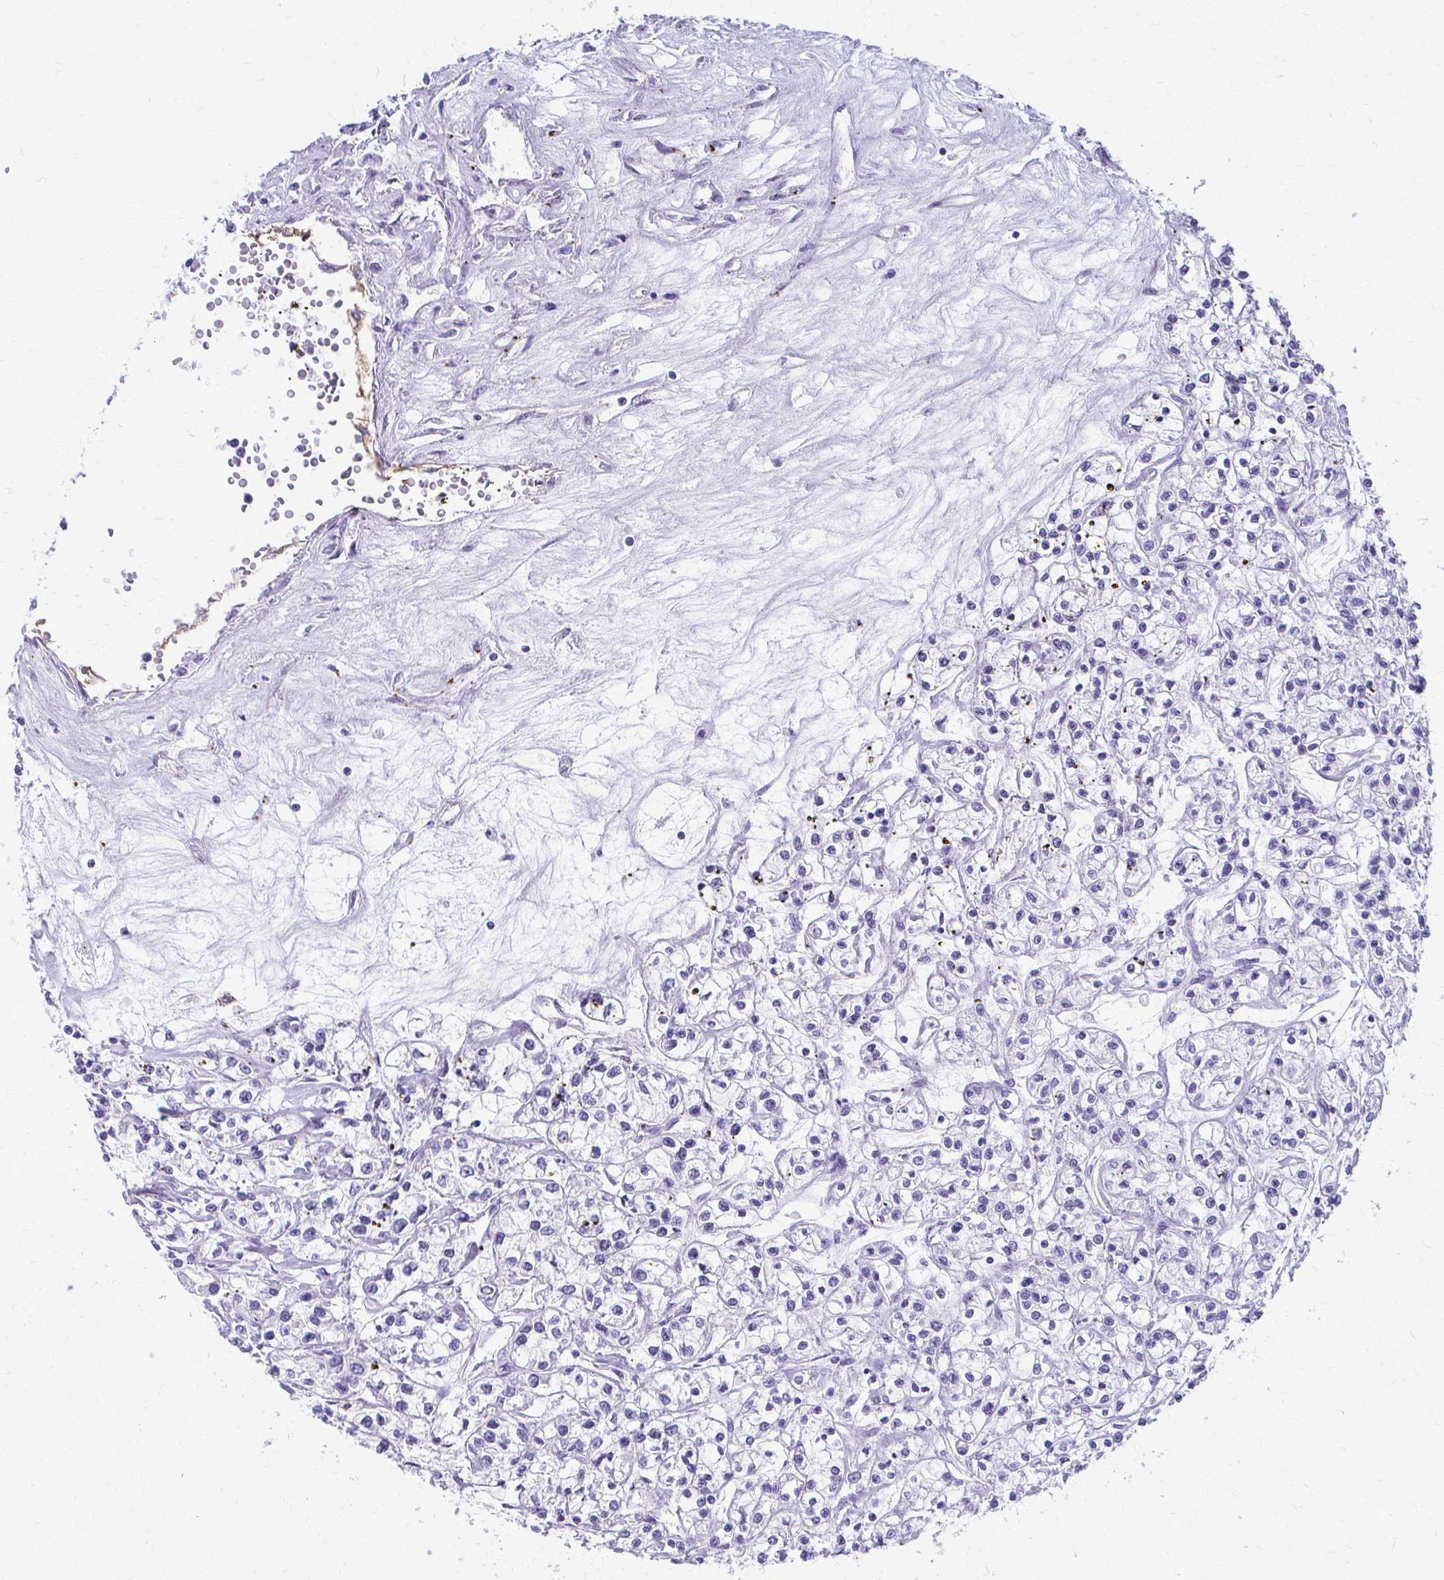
{"staining": {"intensity": "negative", "quantity": "none", "location": "none"}, "tissue": "renal cancer", "cell_type": "Tumor cells", "image_type": "cancer", "snomed": [{"axis": "morphology", "description": "Adenocarcinoma, NOS"}, {"axis": "topography", "description": "Kidney"}], "caption": "Tumor cells are negative for protein expression in human renal cancer (adenocarcinoma).", "gene": "TPSG1", "patient": {"sex": "female", "age": 59}}